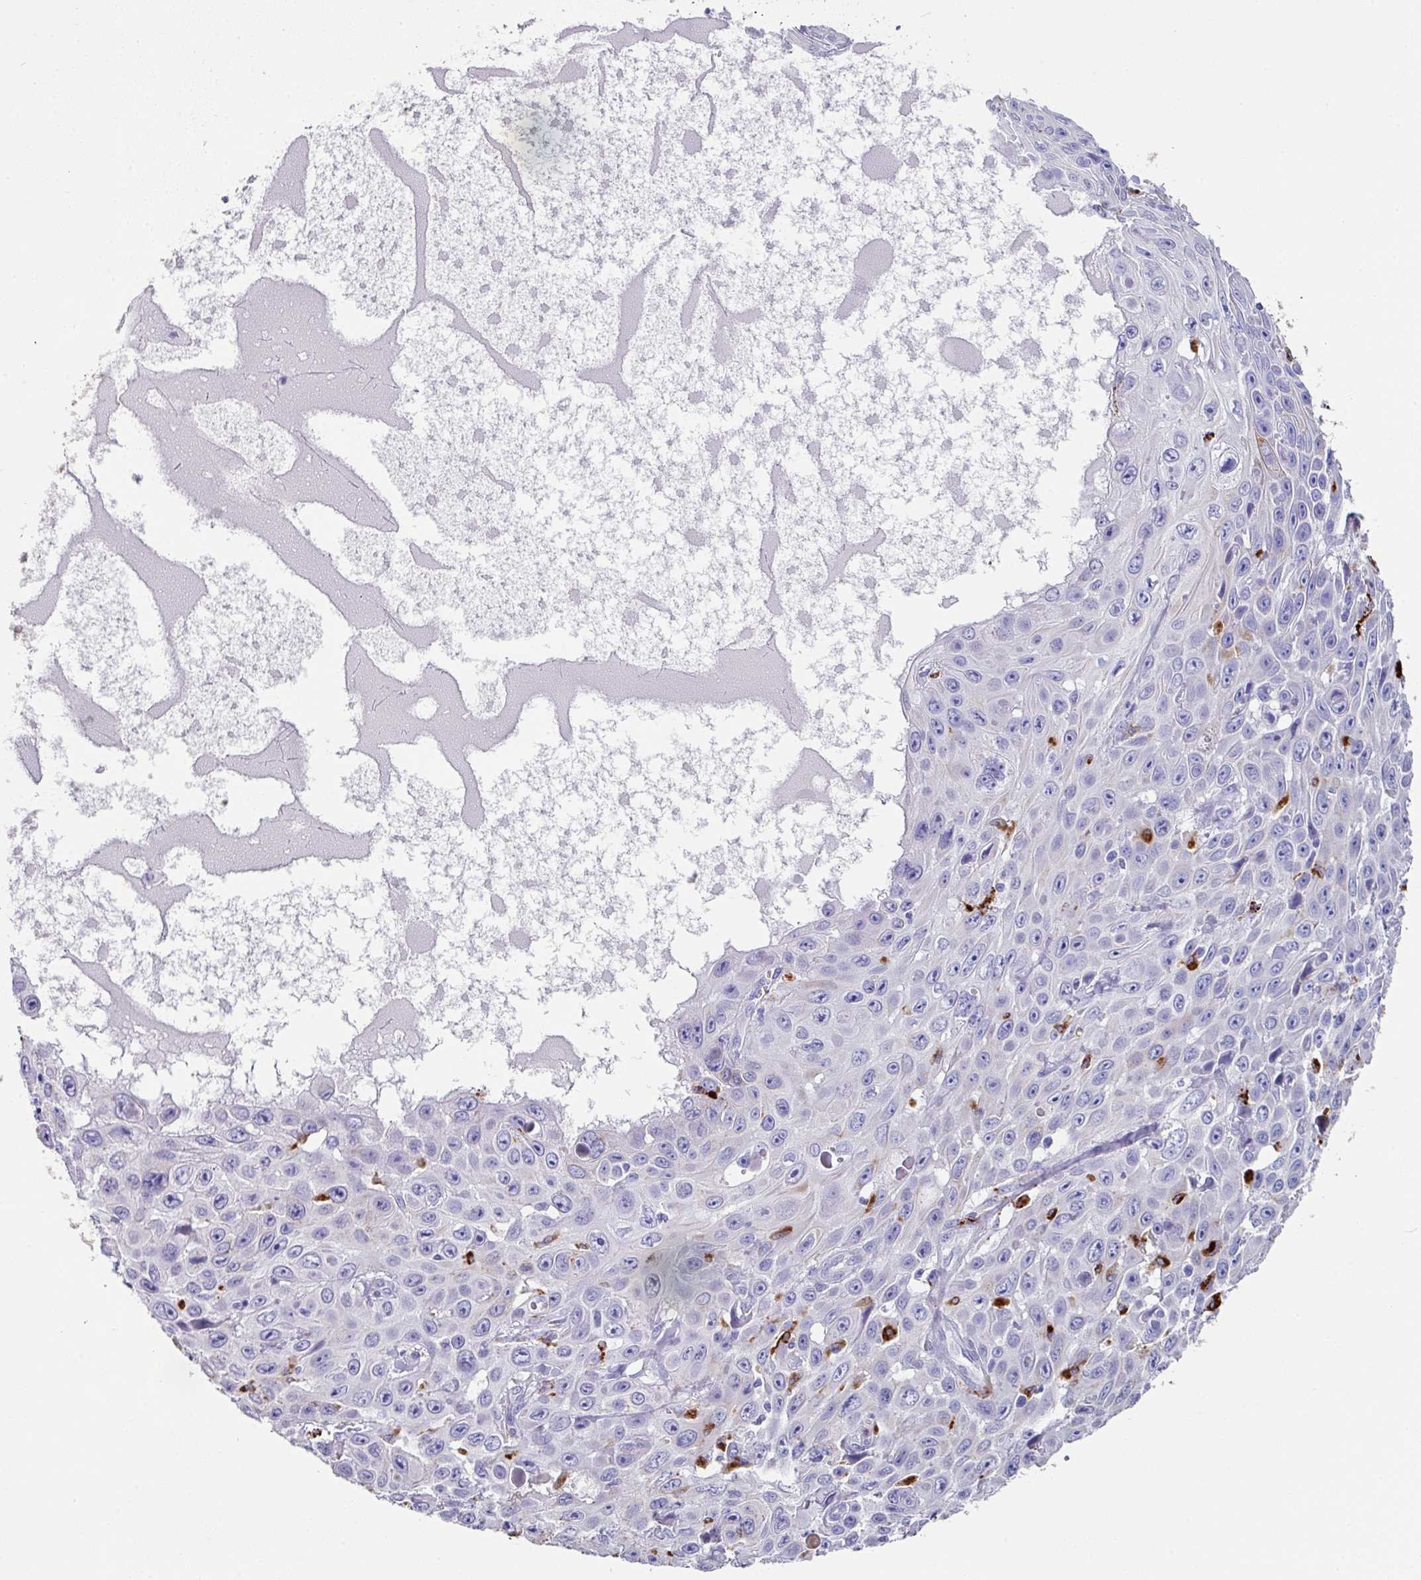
{"staining": {"intensity": "negative", "quantity": "none", "location": "none"}, "tissue": "skin cancer", "cell_type": "Tumor cells", "image_type": "cancer", "snomed": [{"axis": "morphology", "description": "Squamous cell carcinoma, NOS"}, {"axis": "topography", "description": "Skin"}], "caption": "High magnification brightfield microscopy of skin cancer stained with DAB (brown) and counterstained with hematoxylin (blue): tumor cells show no significant positivity. (DAB (3,3'-diaminobenzidine) immunohistochemistry with hematoxylin counter stain).", "gene": "CPVL", "patient": {"sex": "male", "age": 82}}